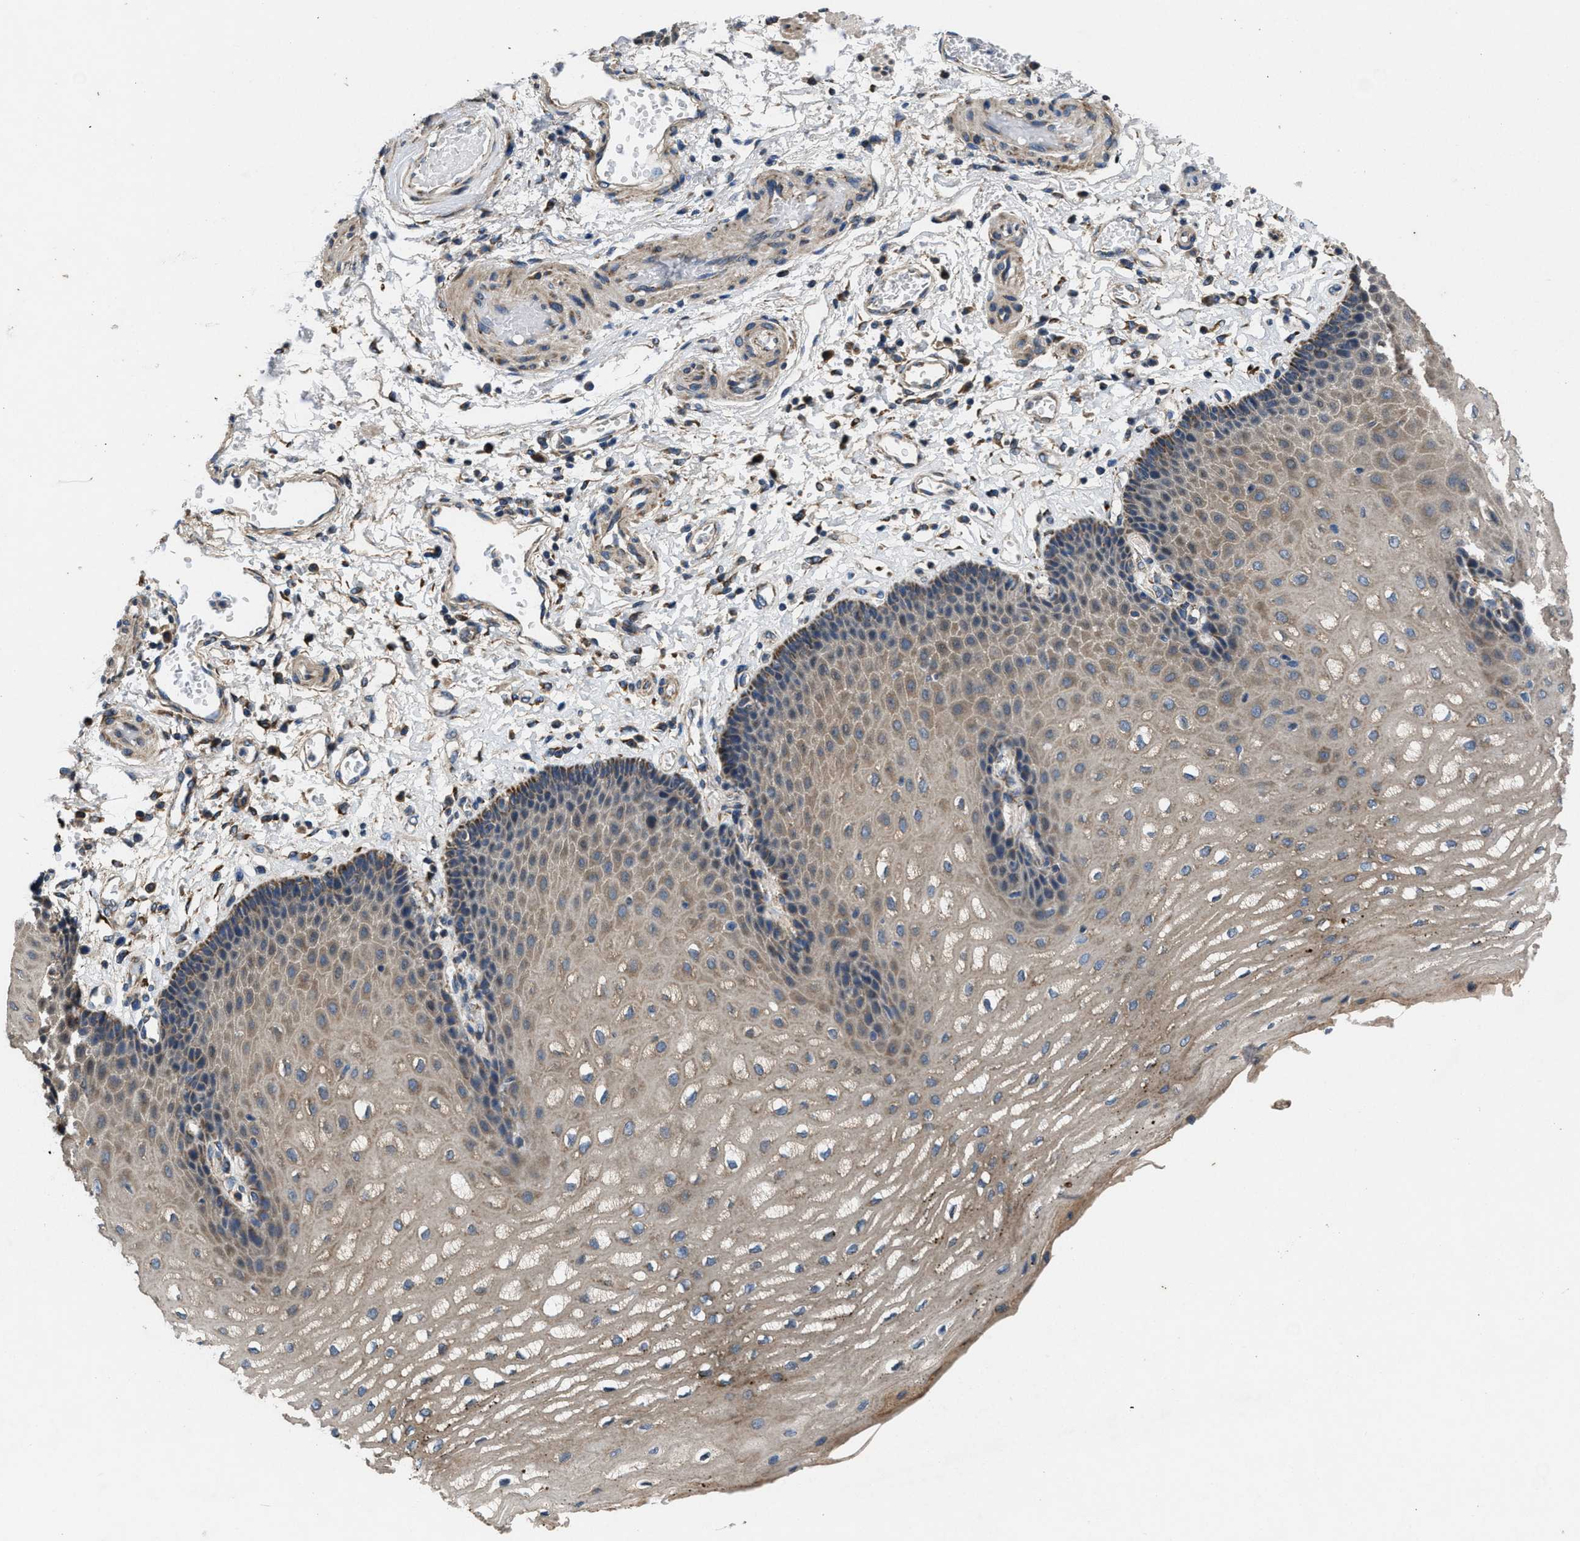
{"staining": {"intensity": "moderate", "quantity": ">75%", "location": "cytoplasmic/membranous"}, "tissue": "esophagus", "cell_type": "Squamous epithelial cells", "image_type": "normal", "snomed": [{"axis": "morphology", "description": "Normal tissue, NOS"}, {"axis": "topography", "description": "Esophagus"}], "caption": "Benign esophagus displays moderate cytoplasmic/membranous expression in about >75% of squamous epithelial cells.", "gene": "PDP1", "patient": {"sex": "male", "age": 54}}